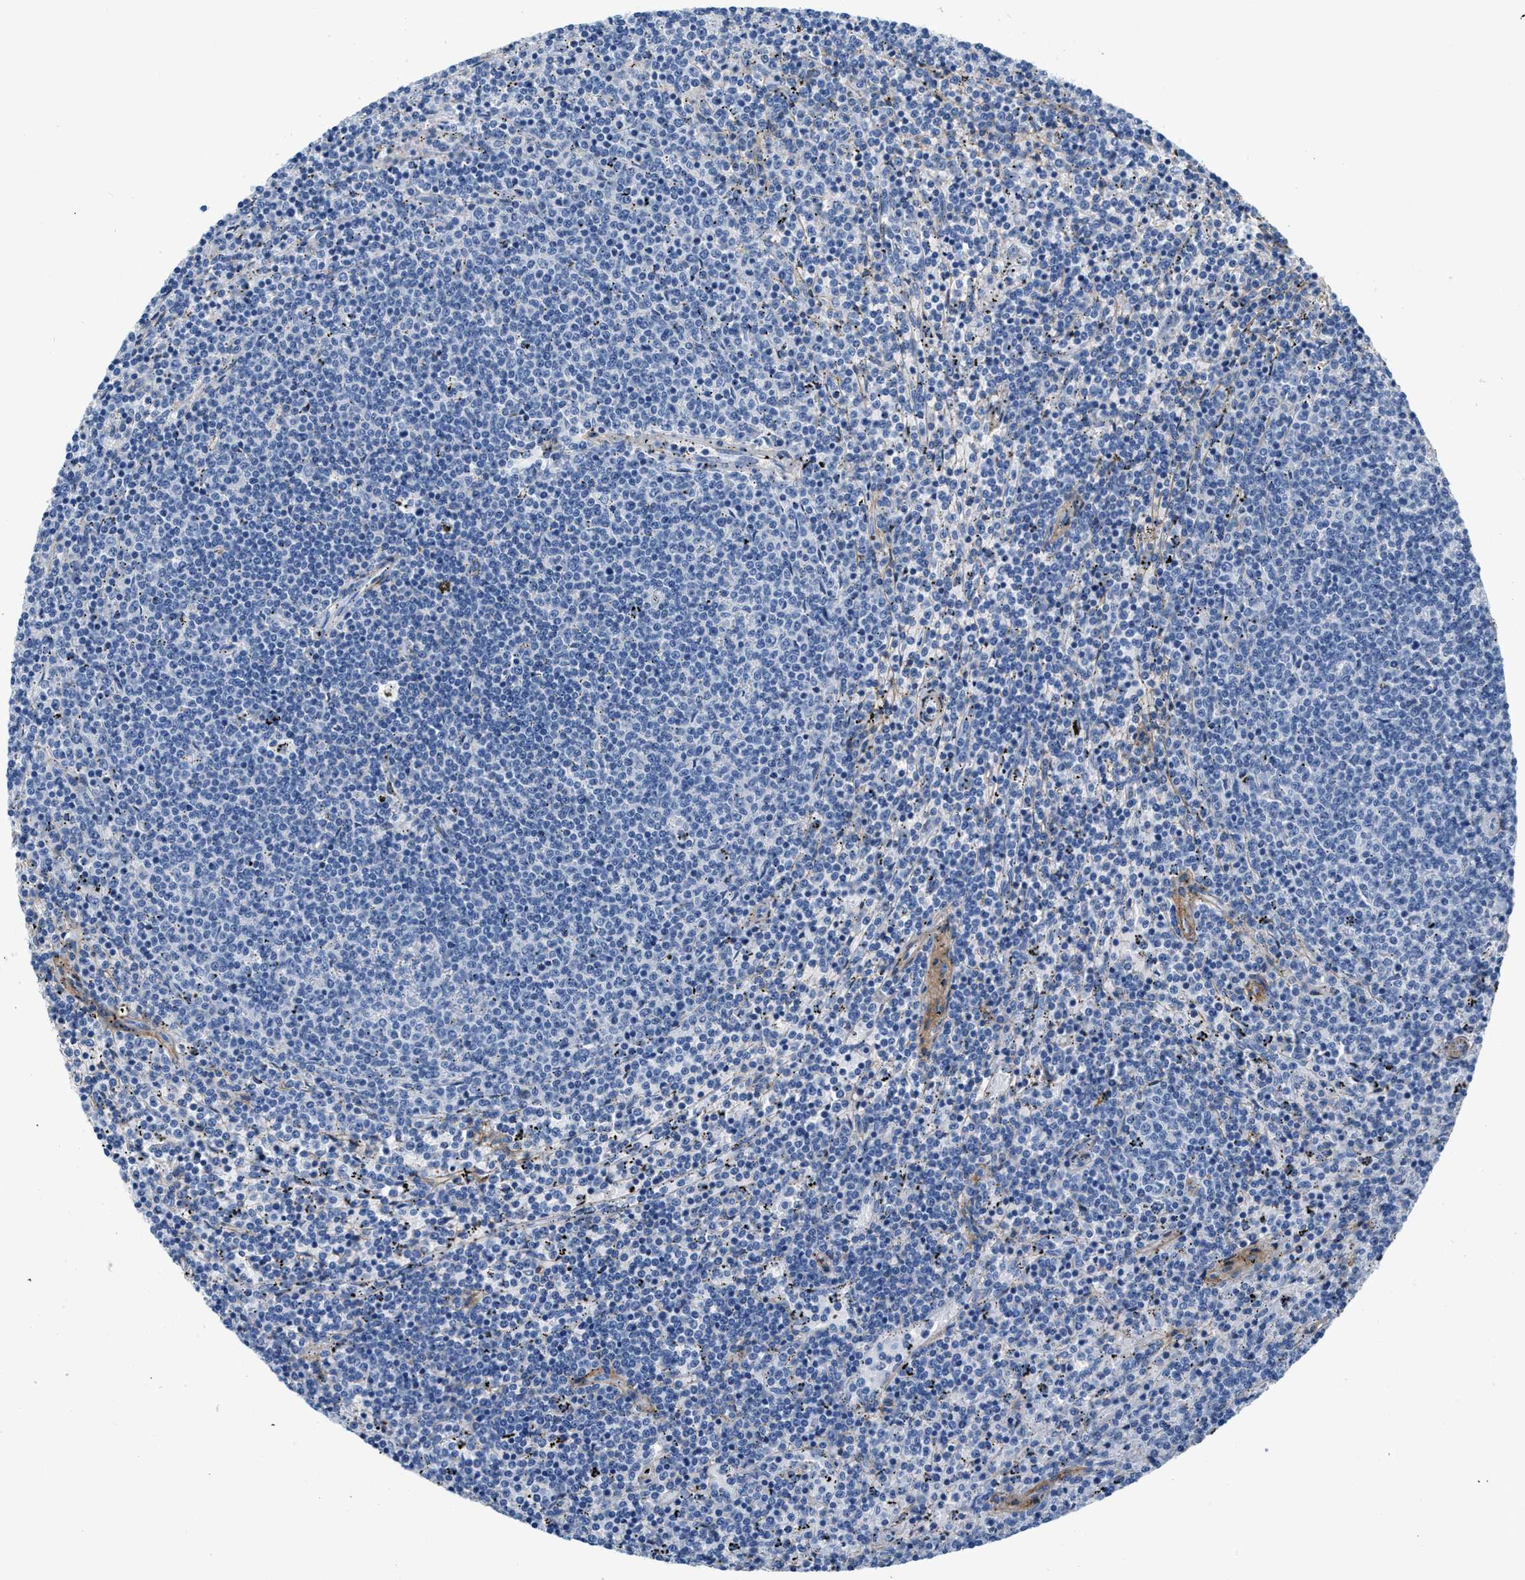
{"staining": {"intensity": "negative", "quantity": "none", "location": "none"}, "tissue": "lymphoma", "cell_type": "Tumor cells", "image_type": "cancer", "snomed": [{"axis": "morphology", "description": "Malignant lymphoma, non-Hodgkin's type, Low grade"}, {"axis": "topography", "description": "Spleen"}], "caption": "Immunohistochemistry histopathology image of neoplastic tissue: human lymphoma stained with DAB (3,3'-diaminobenzidine) reveals no significant protein expression in tumor cells.", "gene": "PDGFRB", "patient": {"sex": "female", "age": 50}}